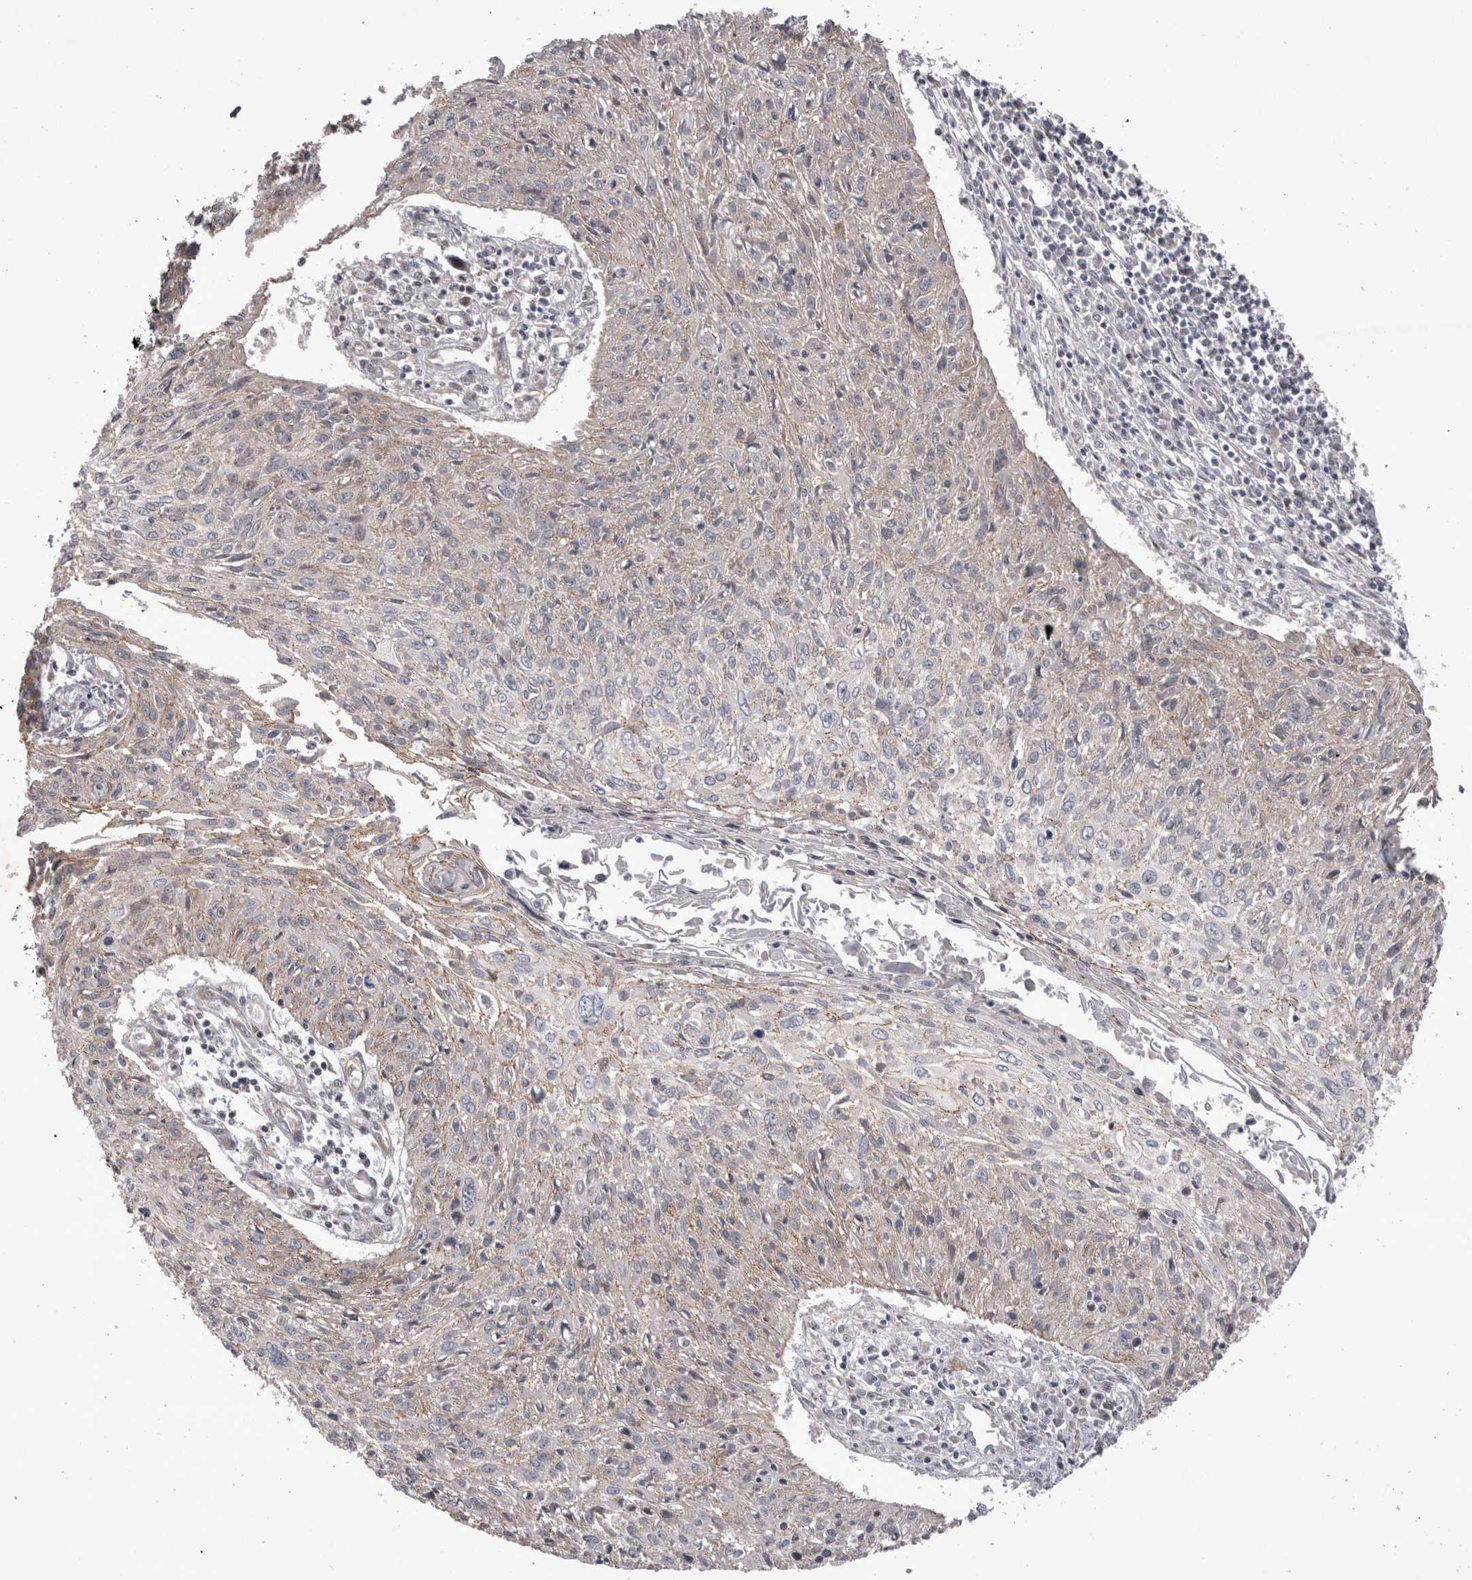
{"staining": {"intensity": "negative", "quantity": "none", "location": "none"}, "tissue": "cervical cancer", "cell_type": "Tumor cells", "image_type": "cancer", "snomed": [{"axis": "morphology", "description": "Squamous cell carcinoma, NOS"}, {"axis": "topography", "description": "Cervix"}], "caption": "Squamous cell carcinoma (cervical) stained for a protein using immunohistochemistry (IHC) shows no positivity tumor cells.", "gene": "NENF", "patient": {"sex": "female", "age": 51}}